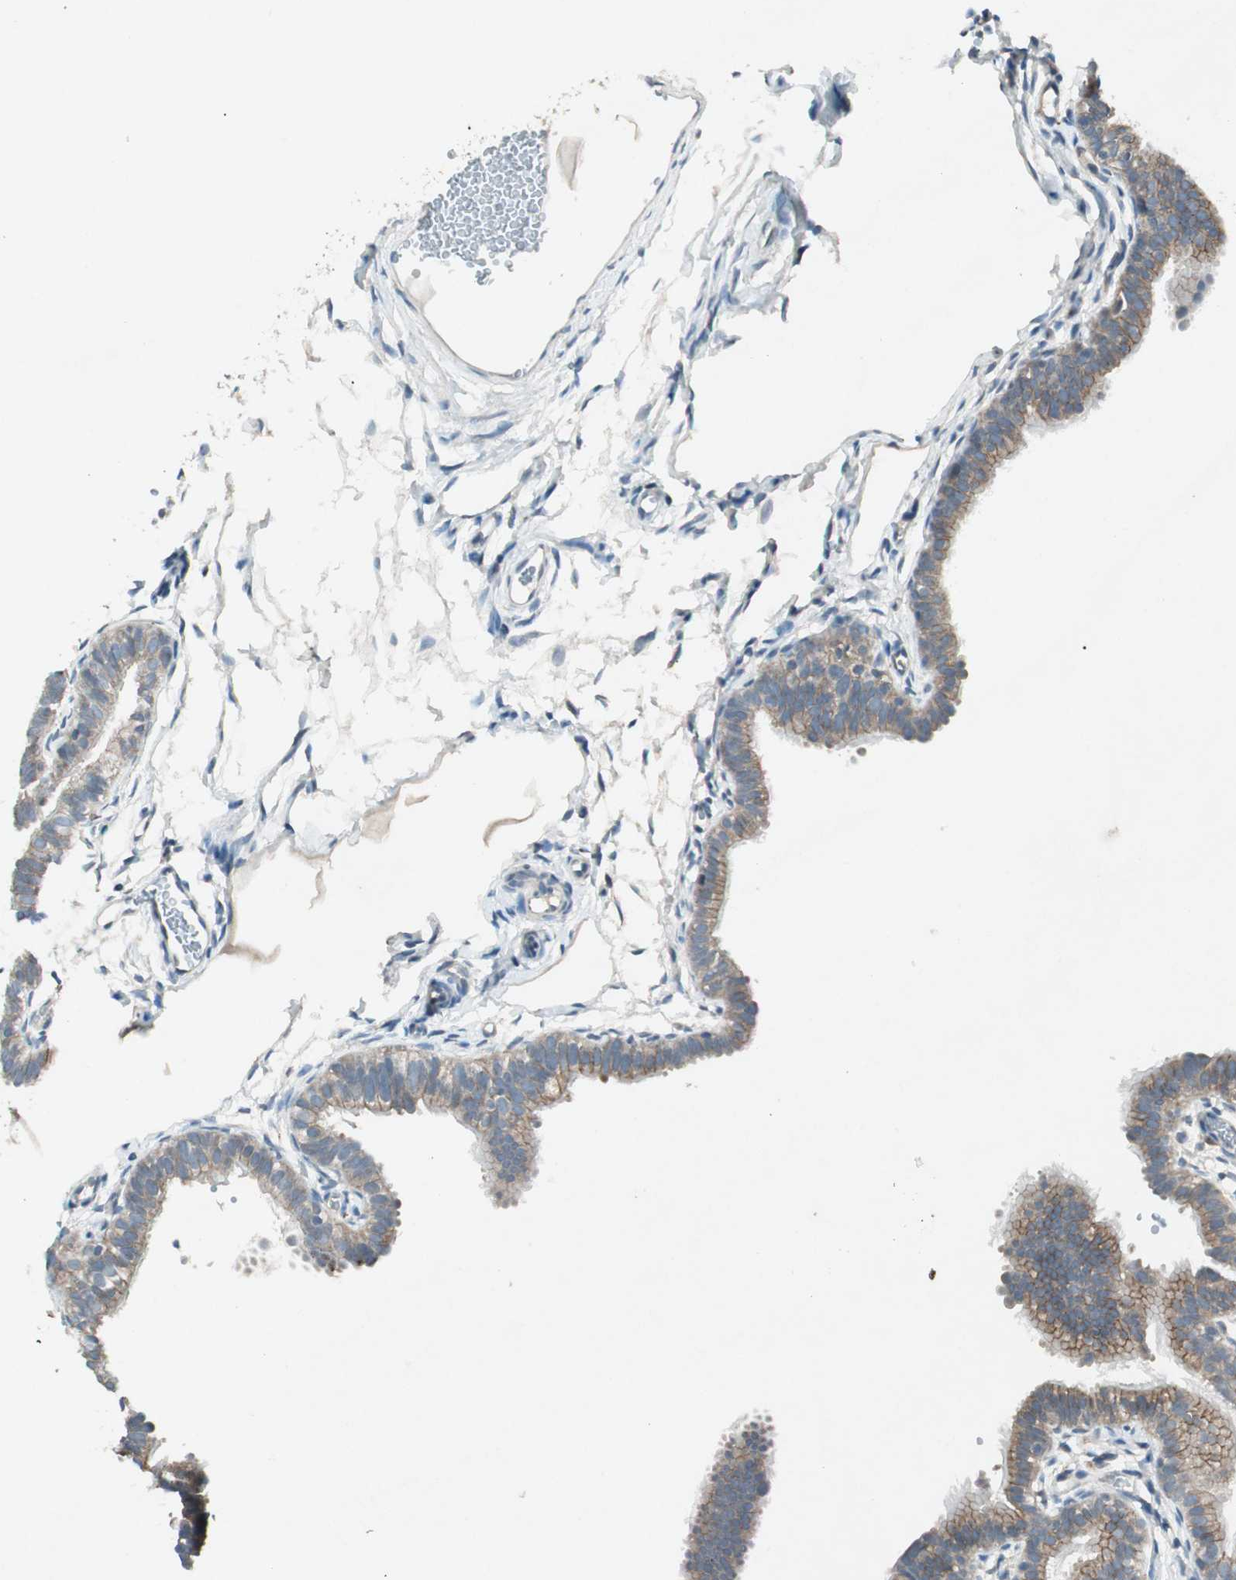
{"staining": {"intensity": "moderate", "quantity": ">75%", "location": "cytoplasmic/membranous"}, "tissue": "fallopian tube", "cell_type": "Glandular cells", "image_type": "normal", "snomed": [{"axis": "morphology", "description": "Normal tissue, NOS"}, {"axis": "topography", "description": "Fallopian tube"}, {"axis": "topography", "description": "Placenta"}], "caption": "A brown stain shows moderate cytoplasmic/membranous expression of a protein in glandular cells of normal human fallopian tube.", "gene": "NKAIN1", "patient": {"sex": "female", "age": 34}}